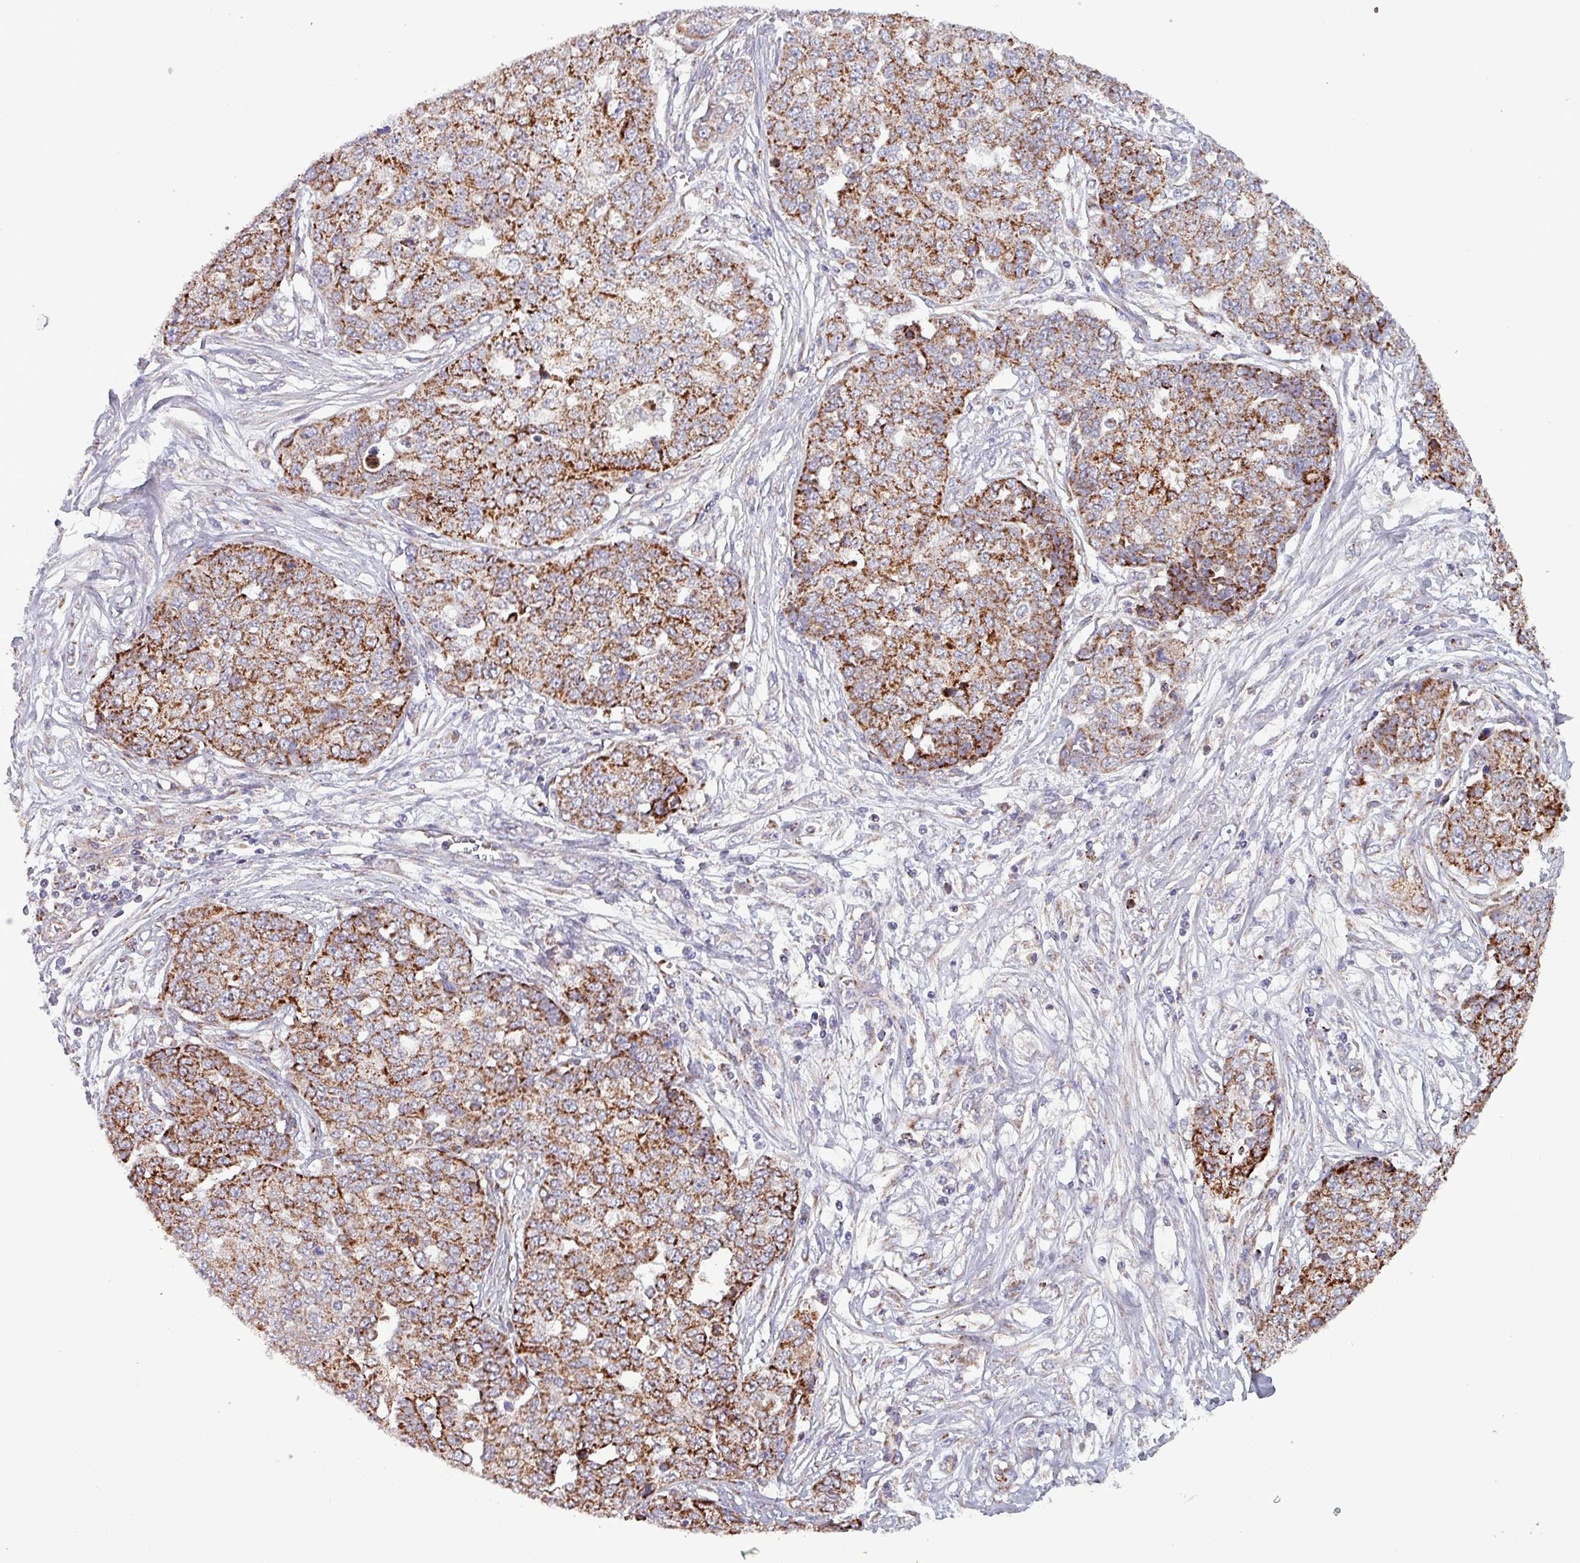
{"staining": {"intensity": "strong", "quantity": ">75%", "location": "cytoplasmic/membranous"}, "tissue": "ovarian cancer", "cell_type": "Tumor cells", "image_type": "cancer", "snomed": [{"axis": "morphology", "description": "Cystadenocarcinoma, serous, NOS"}, {"axis": "topography", "description": "Soft tissue"}, {"axis": "topography", "description": "Ovary"}], "caption": "Ovarian cancer (serous cystadenocarcinoma) stained with immunohistochemistry shows strong cytoplasmic/membranous staining in about >75% of tumor cells.", "gene": "ZNF322", "patient": {"sex": "female", "age": 57}}